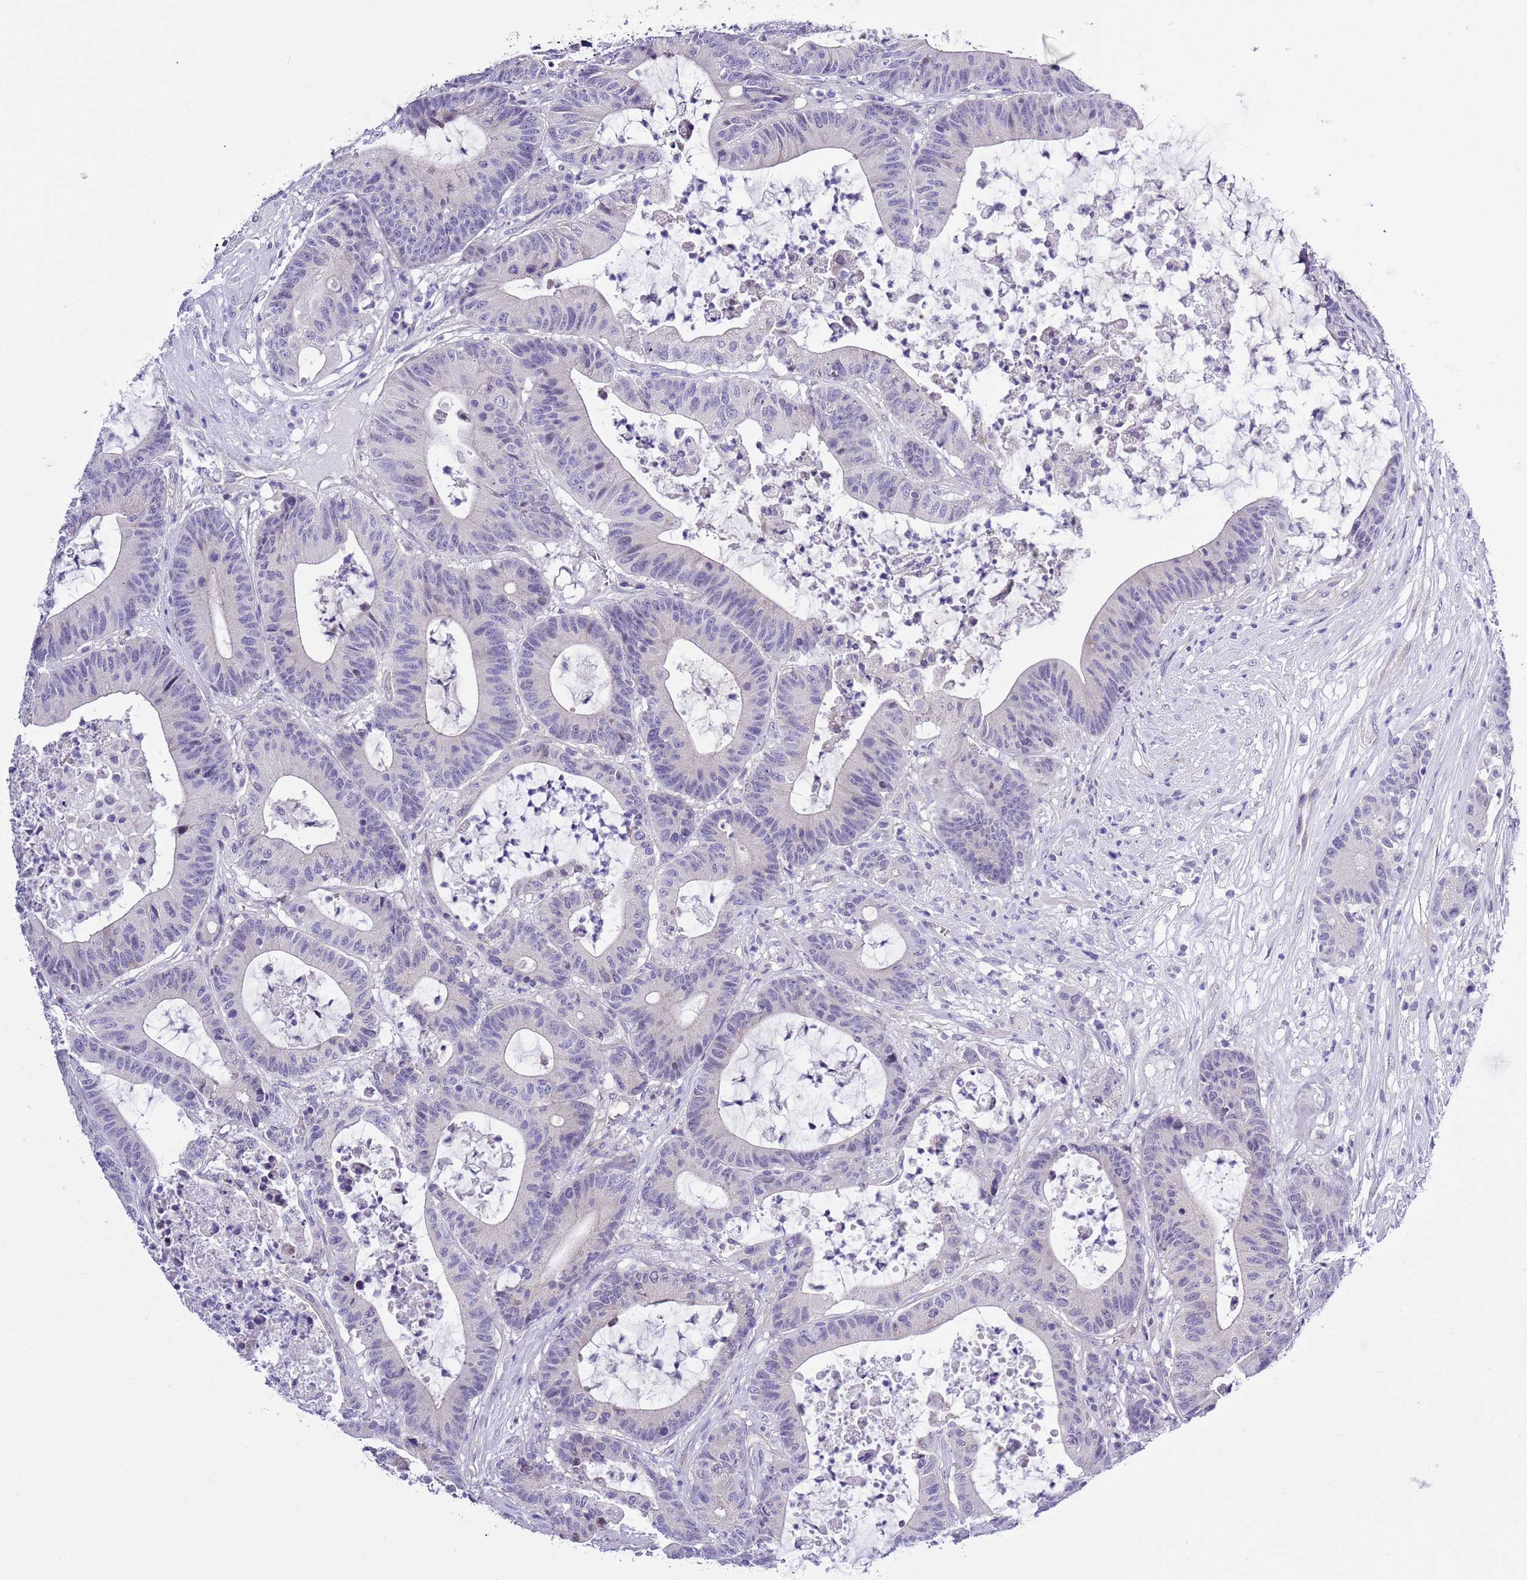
{"staining": {"intensity": "negative", "quantity": "none", "location": "none"}, "tissue": "colorectal cancer", "cell_type": "Tumor cells", "image_type": "cancer", "snomed": [{"axis": "morphology", "description": "Adenocarcinoma, NOS"}, {"axis": "topography", "description": "Colon"}], "caption": "Immunohistochemical staining of adenocarcinoma (colorectal) reveals no significant positivity in tumor cells.", "gene": "NET1", "patient": {"sex": "female", "age": 84}}